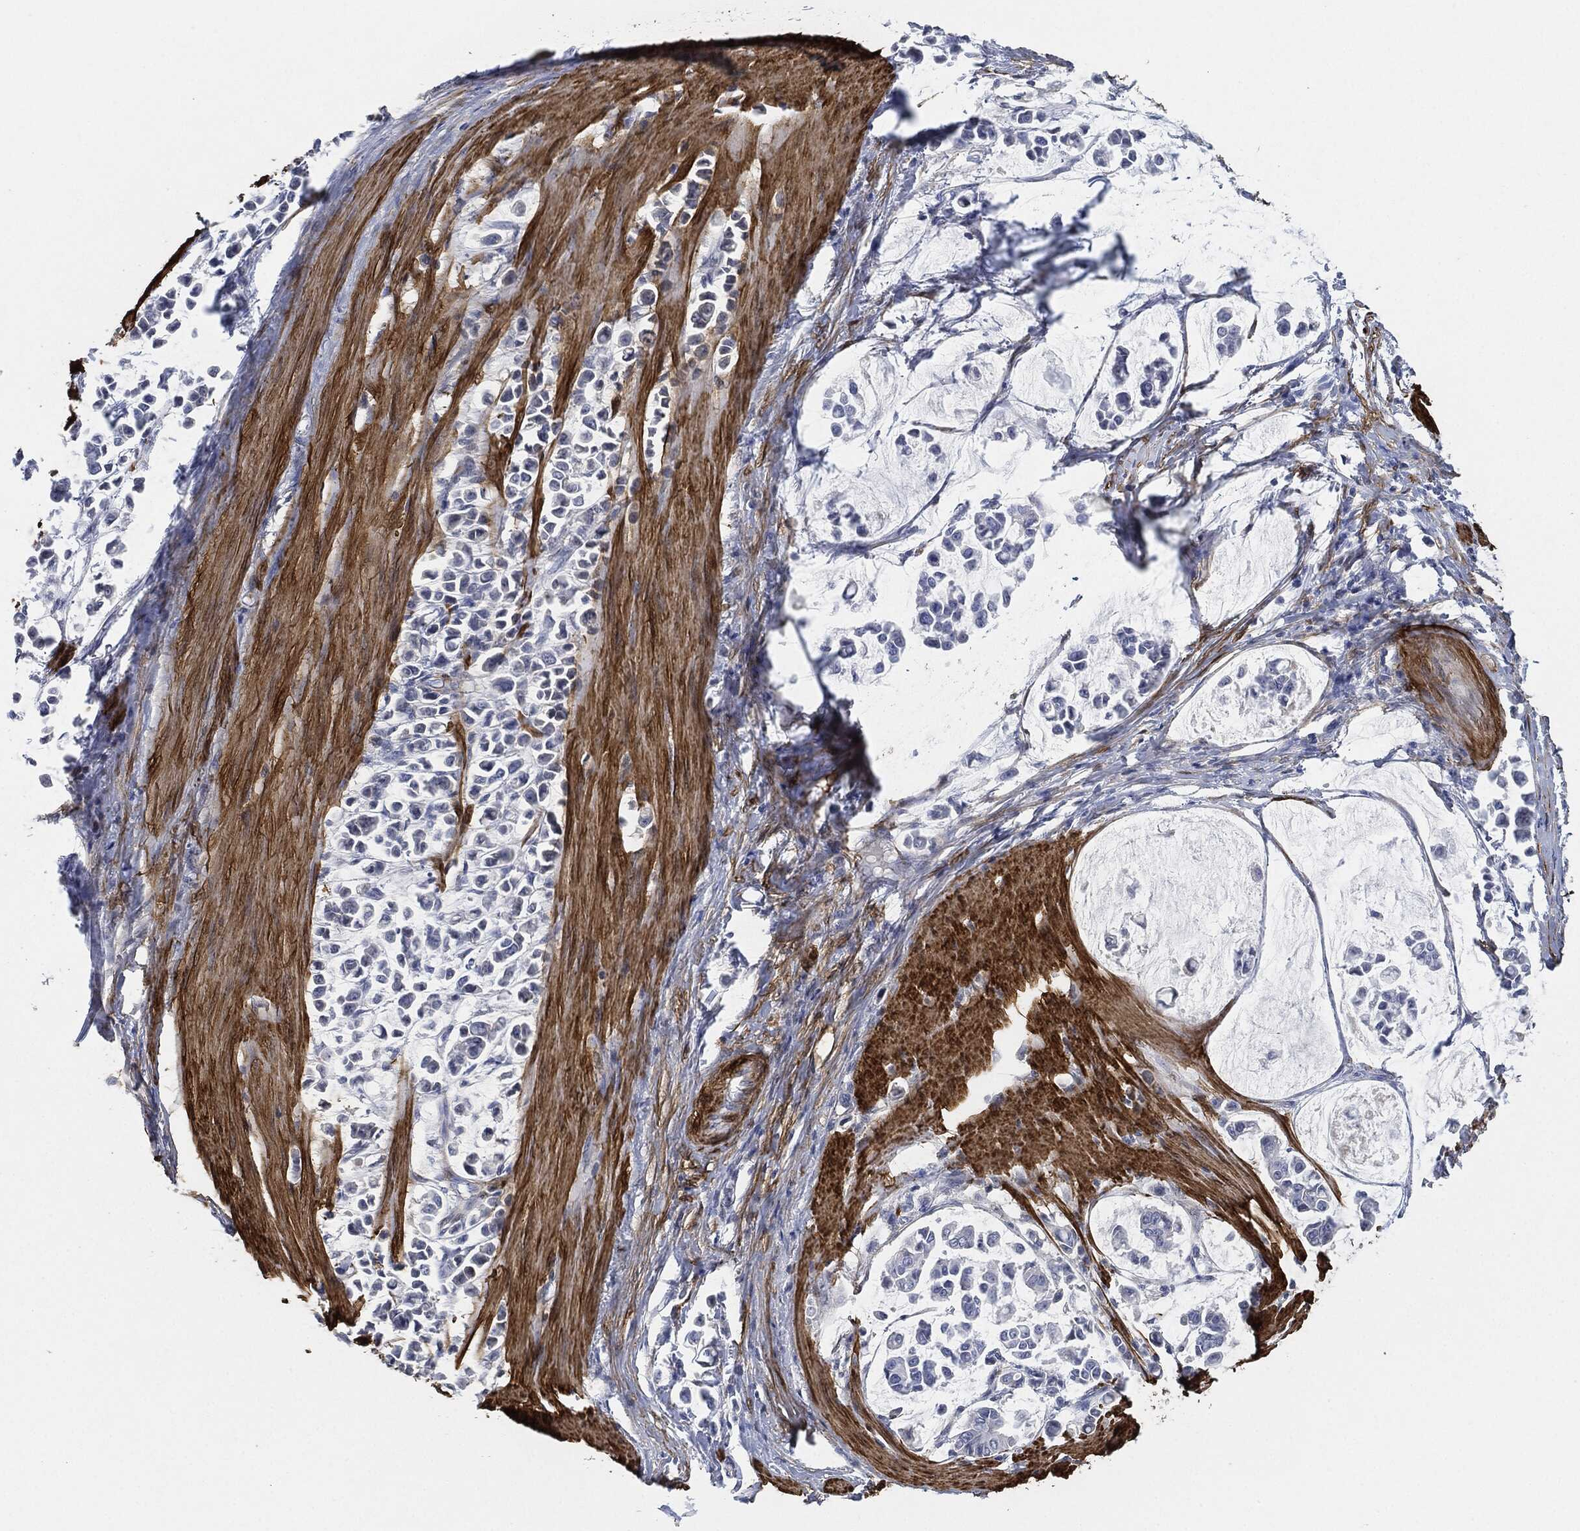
{"staining": {"intensity": "negative", "quantity": "none", "location": "none"}, "tissue": "stomach cancer", "cell_type": "Tumor cells", "image_type": "cancer", "snomed": [{"axis": "morphology", "description": "Adenocarcinoma, NOS"}, {"axis": "topography", "description": "Stomach"}], "caption": "DAB (3,3'-diaminobenzidine) immunohistochemical staining of human stomach cancer (adenocarcinoma) exhibits no significant staining in tumor cells.", "gene": "TAGLN", "patient": {"sex": "male", "age": 82}}